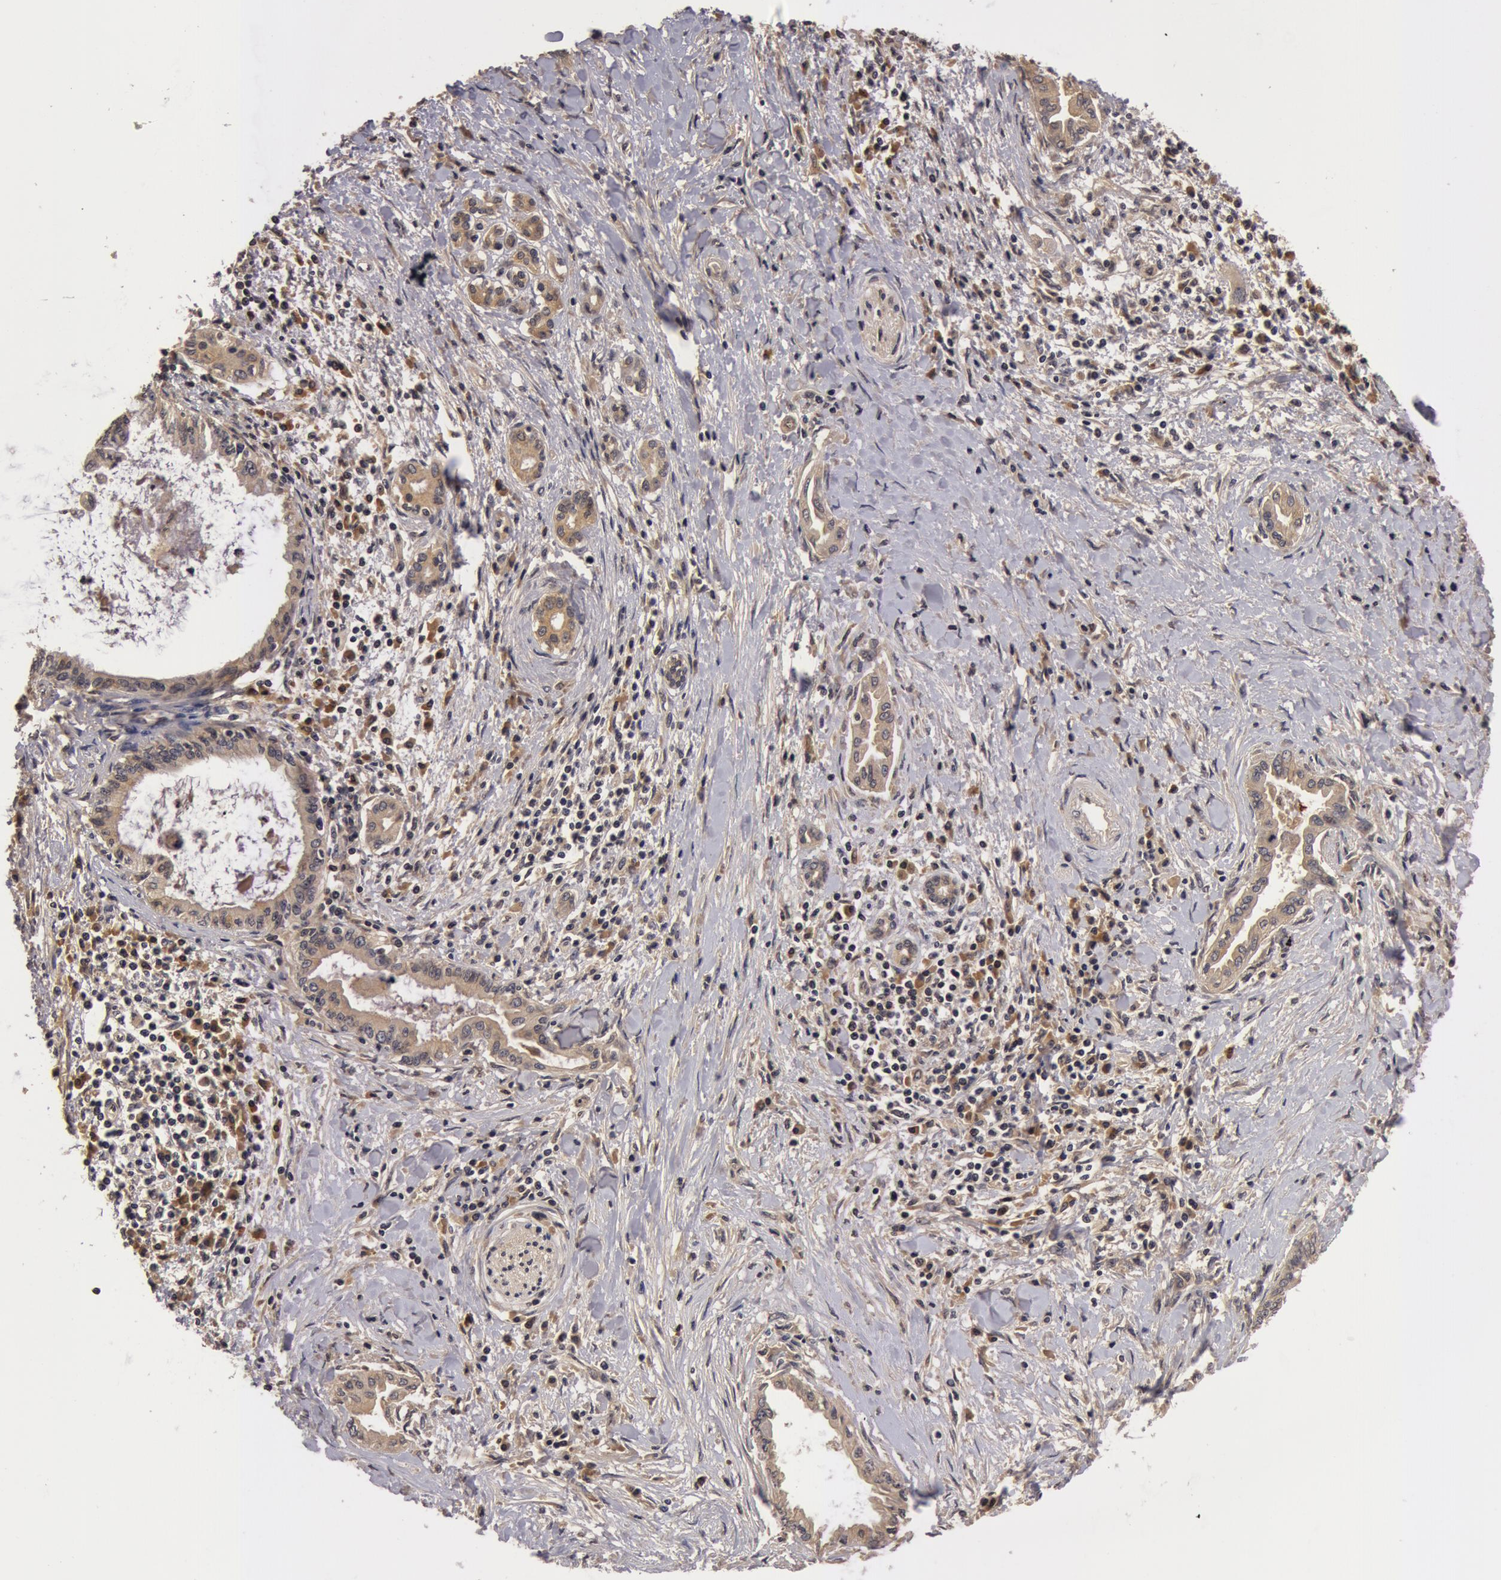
{"staining": {"intensity": "weak", "quantity": ">75%", "location": "cytoplasmic/membranous"}, "tissue": "pancreatic cancer", "cell_type": "Tumor cells", "image_type": "cancer", "snomed": [{"axis": "morphology", "description": "Adenocarcinoma, NOS"}, {"axis": "topography", "description": "Pancreas"}], "caption": "An image showing weak cytoplasmic/membranous expression in approximately >75% of tumor cells in pancreatic cancer (adenocarcinoma), as visualized by brown immunohistochemical staining.", "gene": "BCHE", "patient": {"sex": "female", "age": 64}}